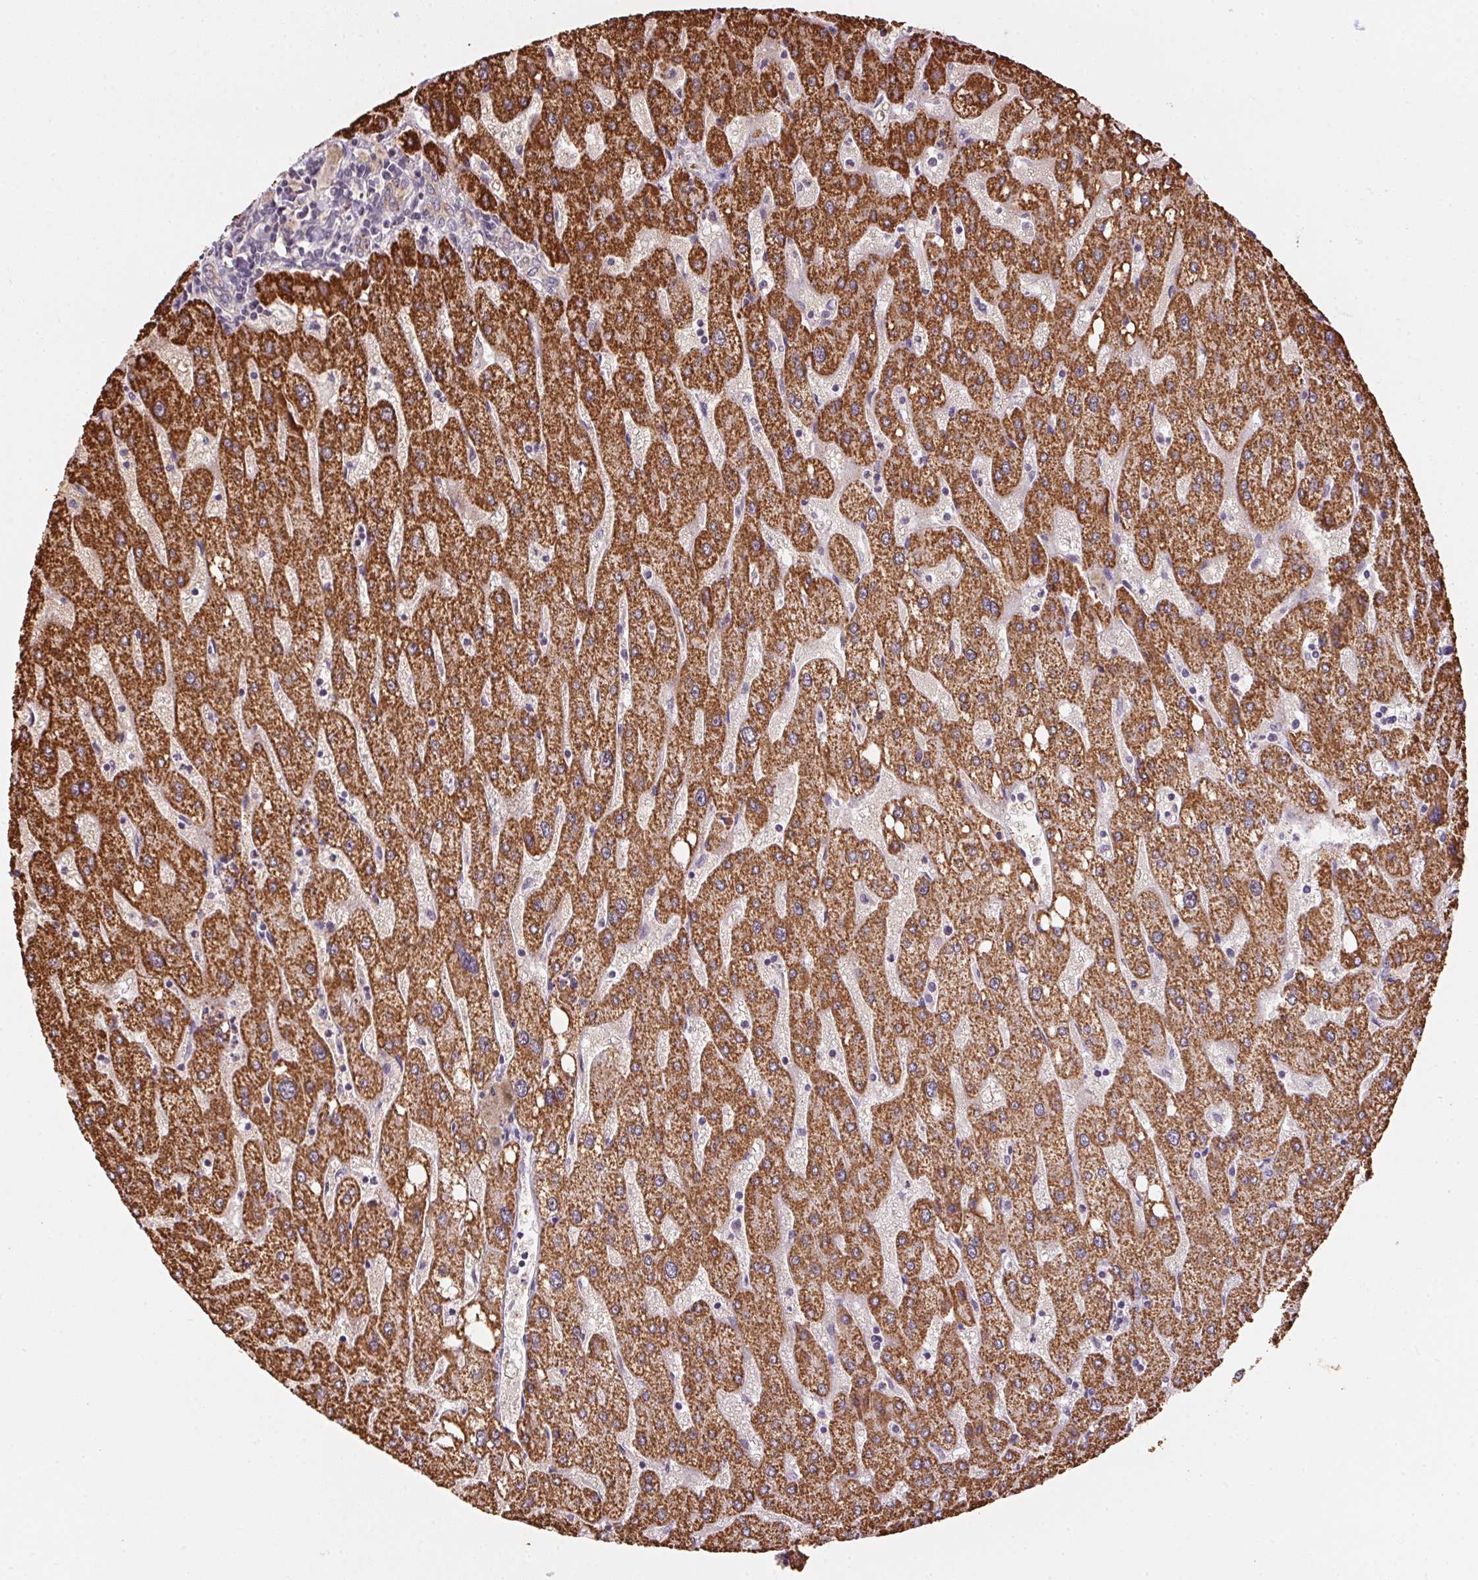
{"staining": {"intensity": "negative", "quantity": "none", "location": "none"}, "tissue": "liver", "cell_type": "Cholangiocytes", "image_type": "normal", "snomed": [{"axis": "morphology", "description": "Normal tissue, NOS"}, {"axis": "topography", "description": "Liver"}], "caption": "This photomicrograph is of benign liver stained with immunohistochemistry (IHC) to label a protein in brown with the nuclei are counter-stained blue. There is no expression in cholangiocytes. (Brightfield microscopy of DAB immunohistochemistry (IHC) at high magnification).", "gene": "SC5D", "patient": {"sex": "male", "age": 67}}